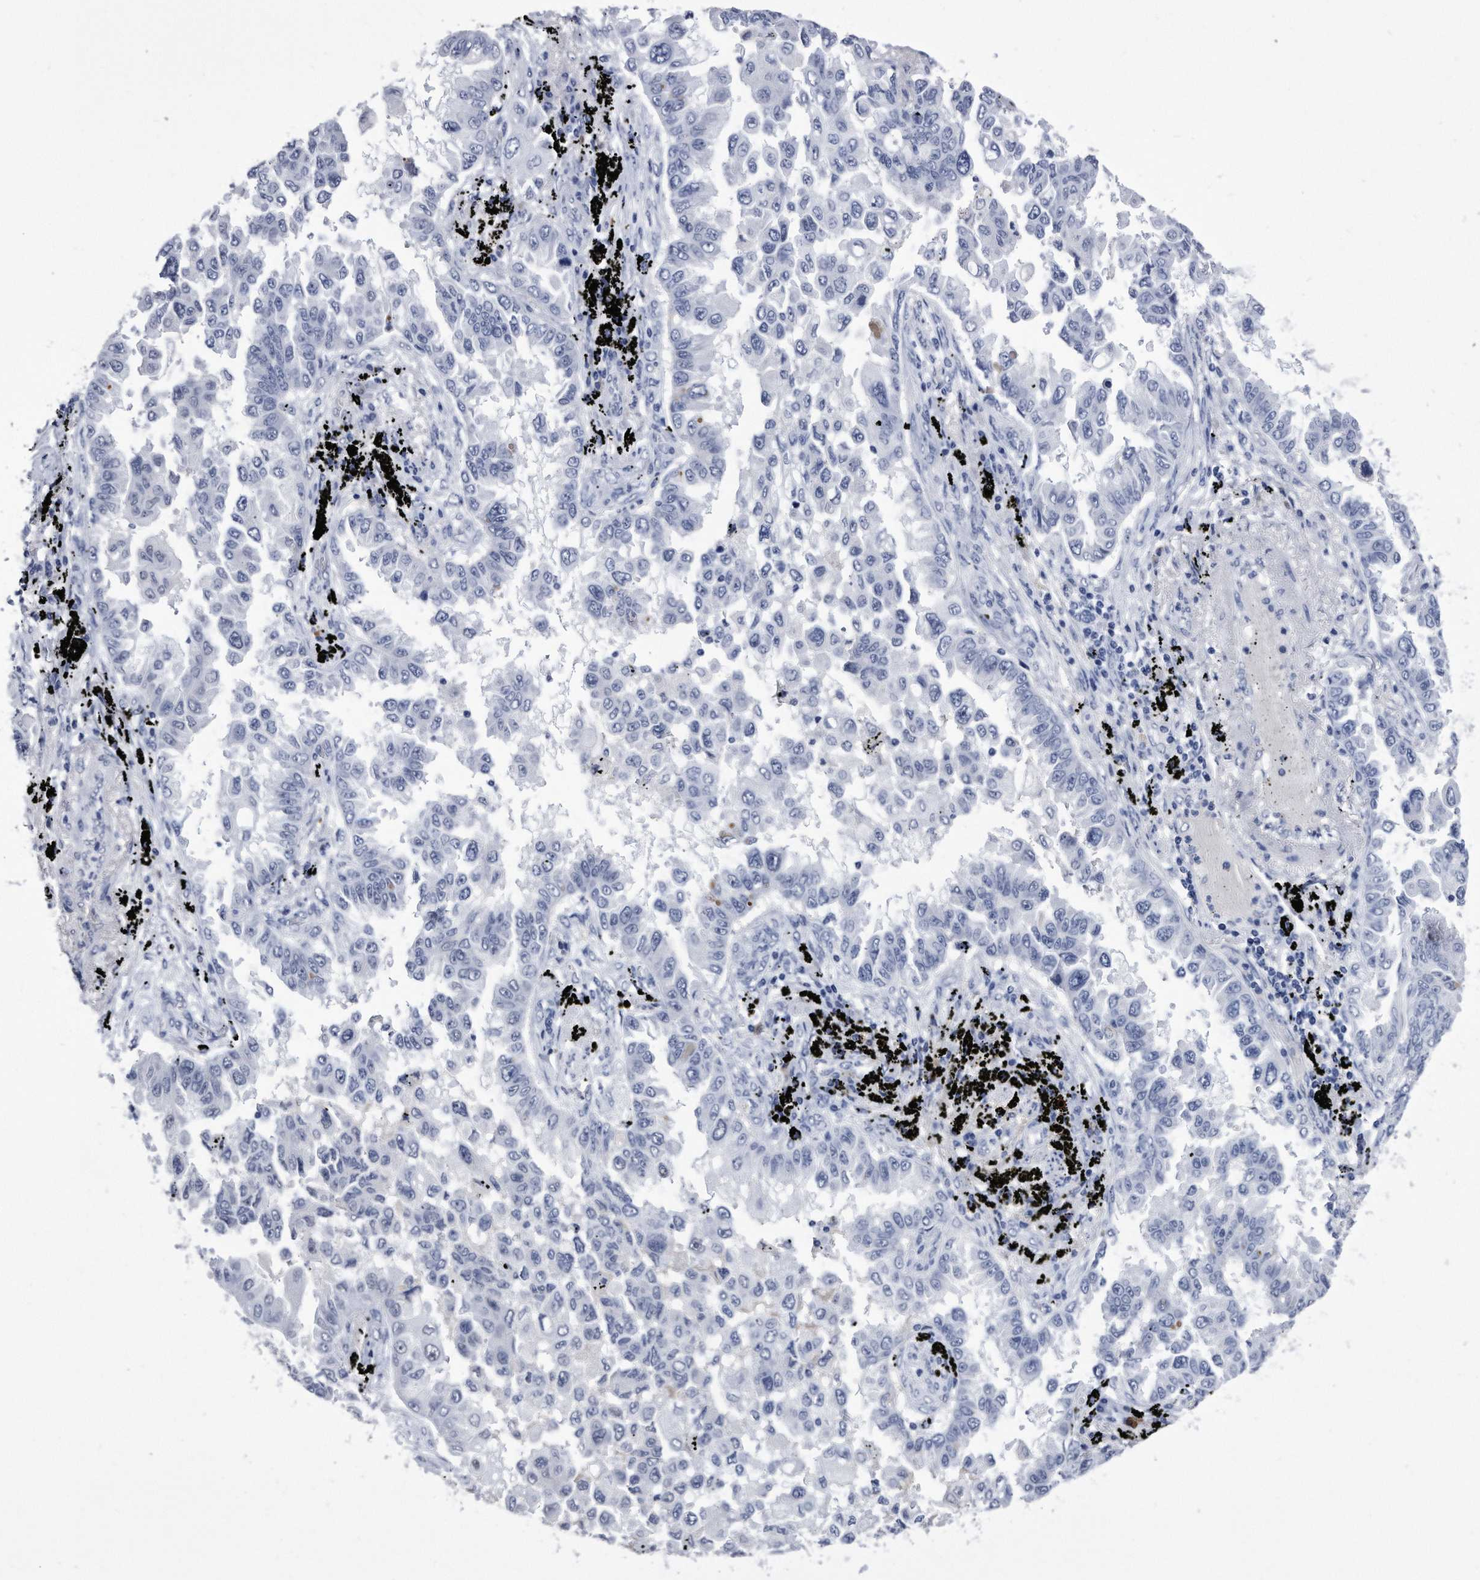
{"staining": {"intensity": "negative", "quantity": "none", "location": "none"}, "tissue": "lung cancer", "cell_type": "Tumor cells", "image_type": "cancer", "snomed": [{"axis": "morphology", "description": "Adenocarcinoma, NOS"}, {"axis": "topography", "description": "Lung"}], "caption": "High power microscopy image of an immunohistochemistry image of lung adenocarcinoma, revealing no significant expression in tumor cells. (DAB (3,3'-diaminobenzidine) IHC with hematoxylin counter stain).", "gene": "KCTD8", "patient": {"sex": "female", "age": 67}}